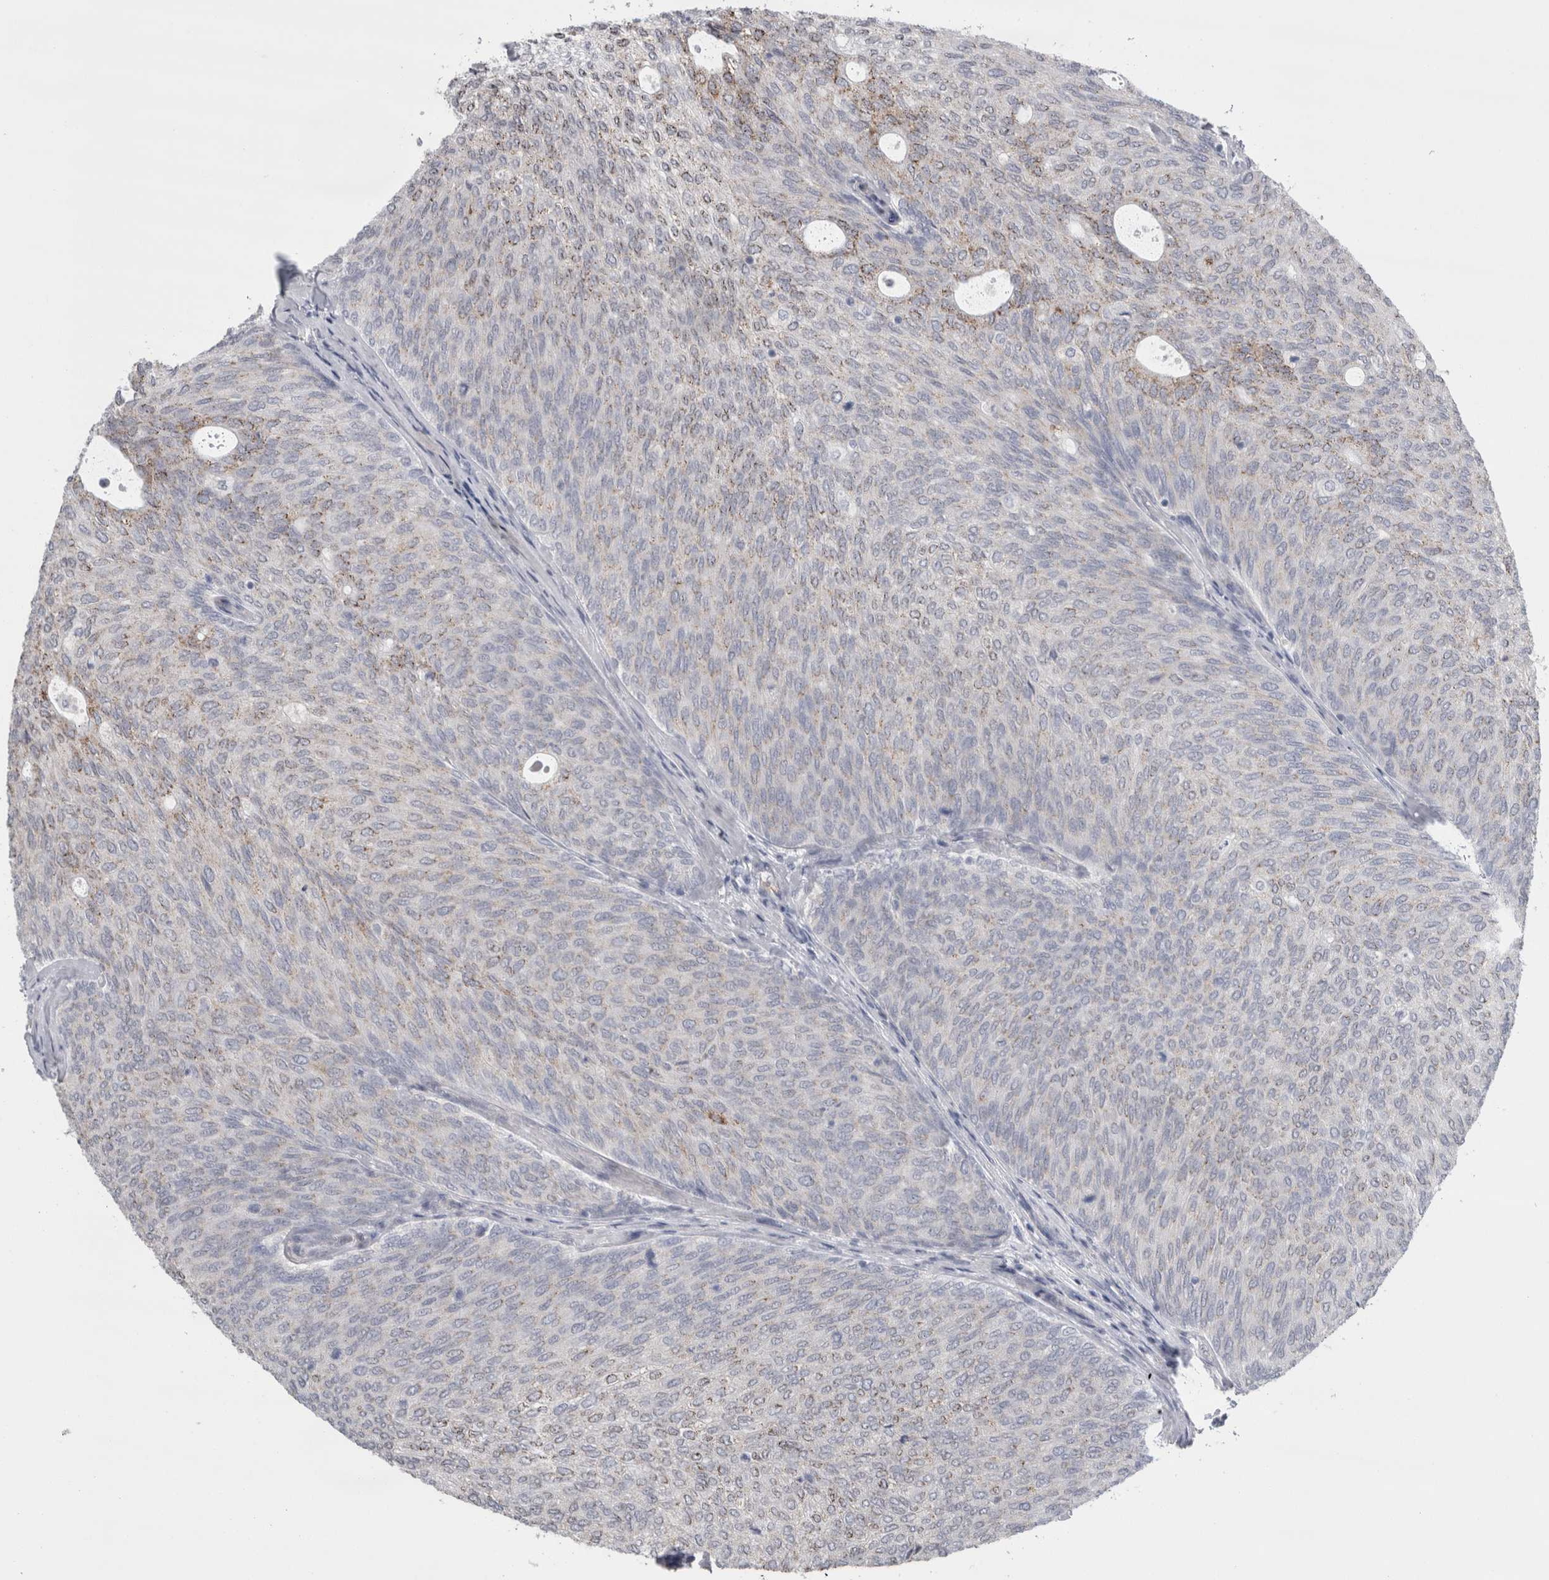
{"staining": {"intensity": "moderate", "quantity": "<25%", "location": "cytoplasmic/membranous"}, "tissue": "urothelial cancer", "cell_type": "Tumor cells", "image_type": "cancer", "snomed": [{"axis": "morphology", "description": "Urothelial carcinoma, Low grade"}, {"axis": "topography", "description": "Urinary bladder"}], "caption": "Protein expression analysis of human low-grade urothelial carcinoma reveals moderate cytoplasmic/membranous staining in about <25% of tumor cells. The protein of interest is stained brown, and the nuclei are stained in blue (DAB (3,3'-diaminobenzidine) IHC with brightfield microscopy, high magnification).", "gene": "PLIN1", "patient": {"sex": "female", "age": 79}}